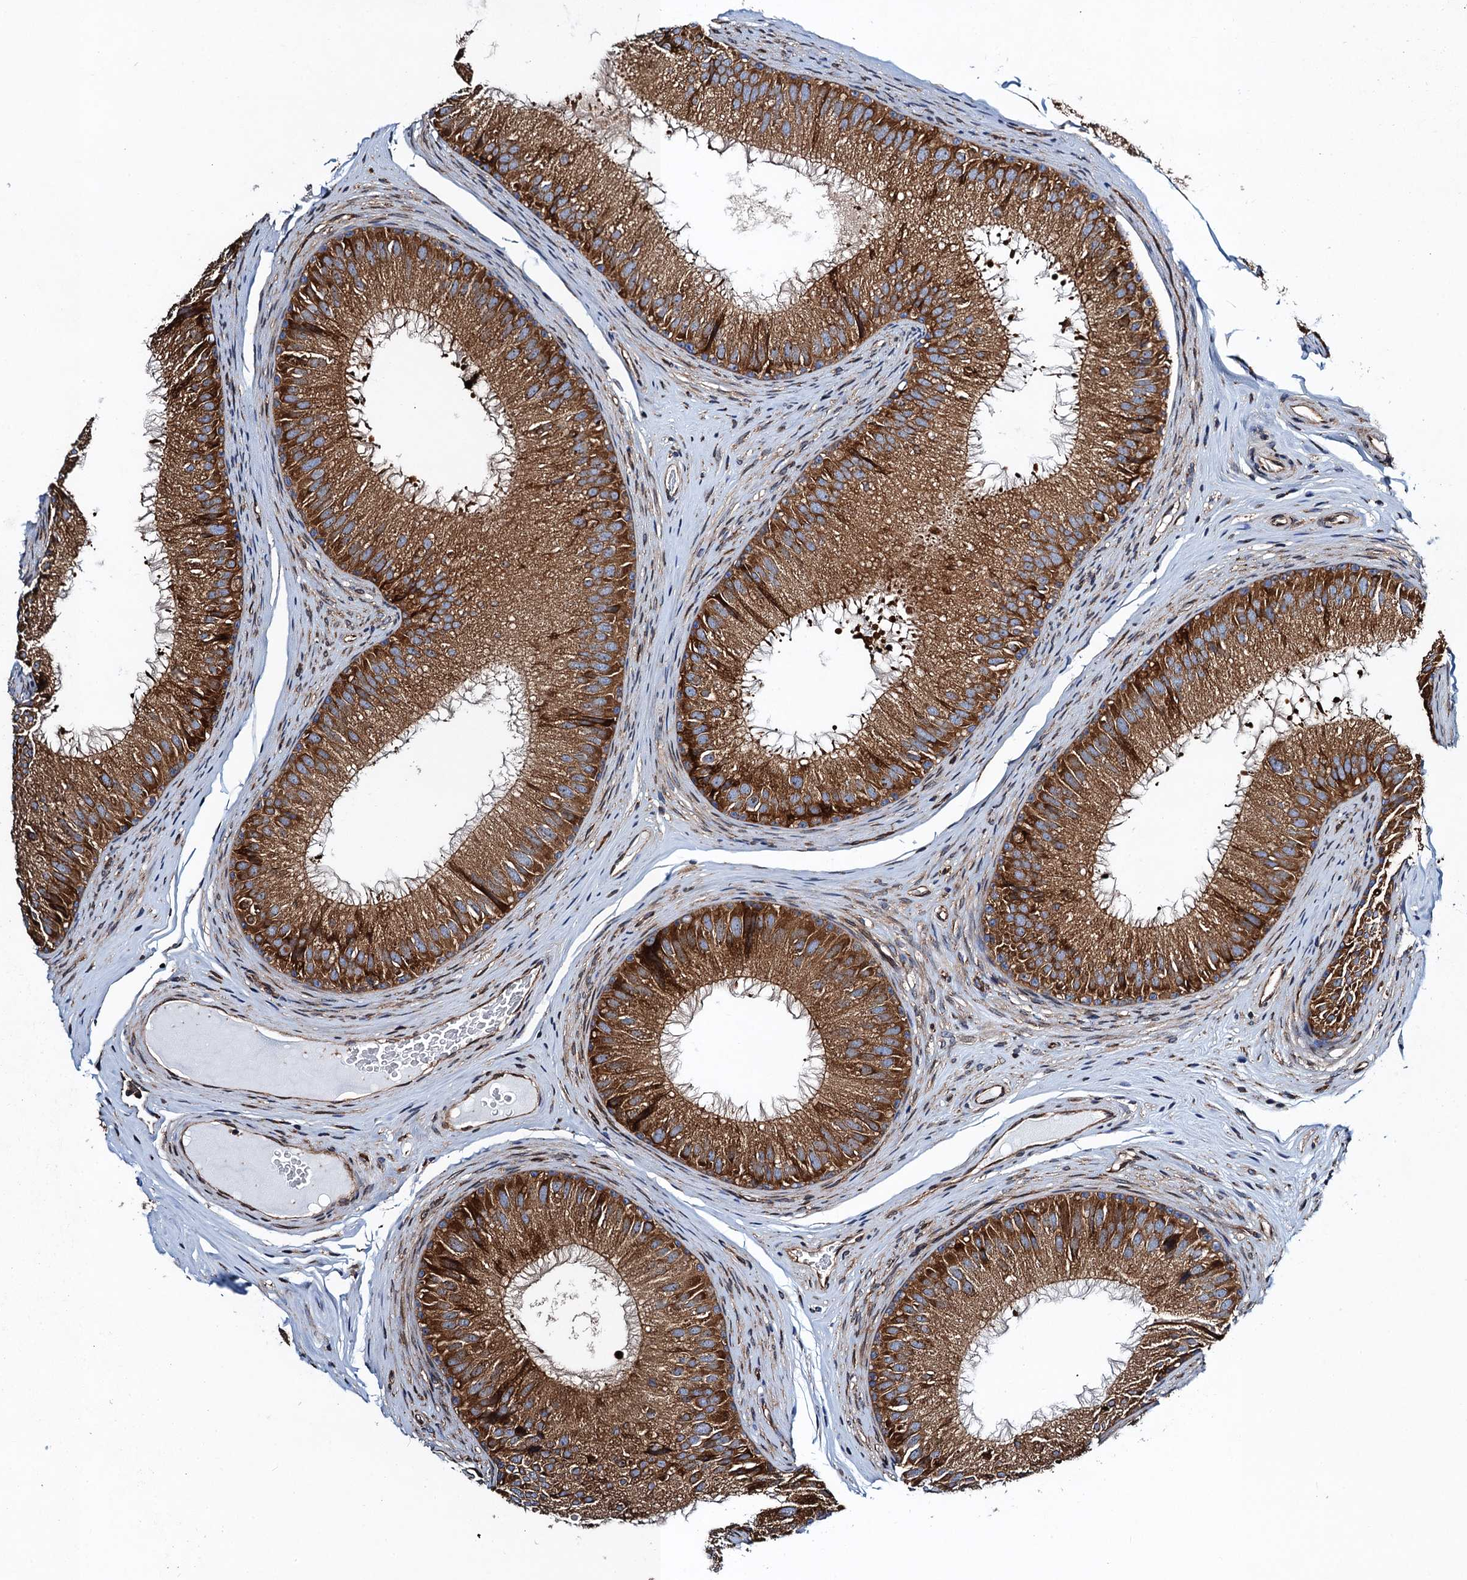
{"staining": {"intensity": "strong", "quantity": ">75%", "location": "cytoplasmic/membranous"}, "tissue": "epididymis", "cell_type": "Glandular cells", "image_type": "normal", "snomed": [{"axis": "morphology", "description": "Normal tissue, NOS"}, {"axis": "topography", "description": "Epididymis"}], "caption": "The image exhibits staining of normal epididymis, revealing strong cytoplasmic/membranous protein expression (brown color) within glandular cells.", "gene": "MDM1", "patient": {"sex": "male", "age": 32}}